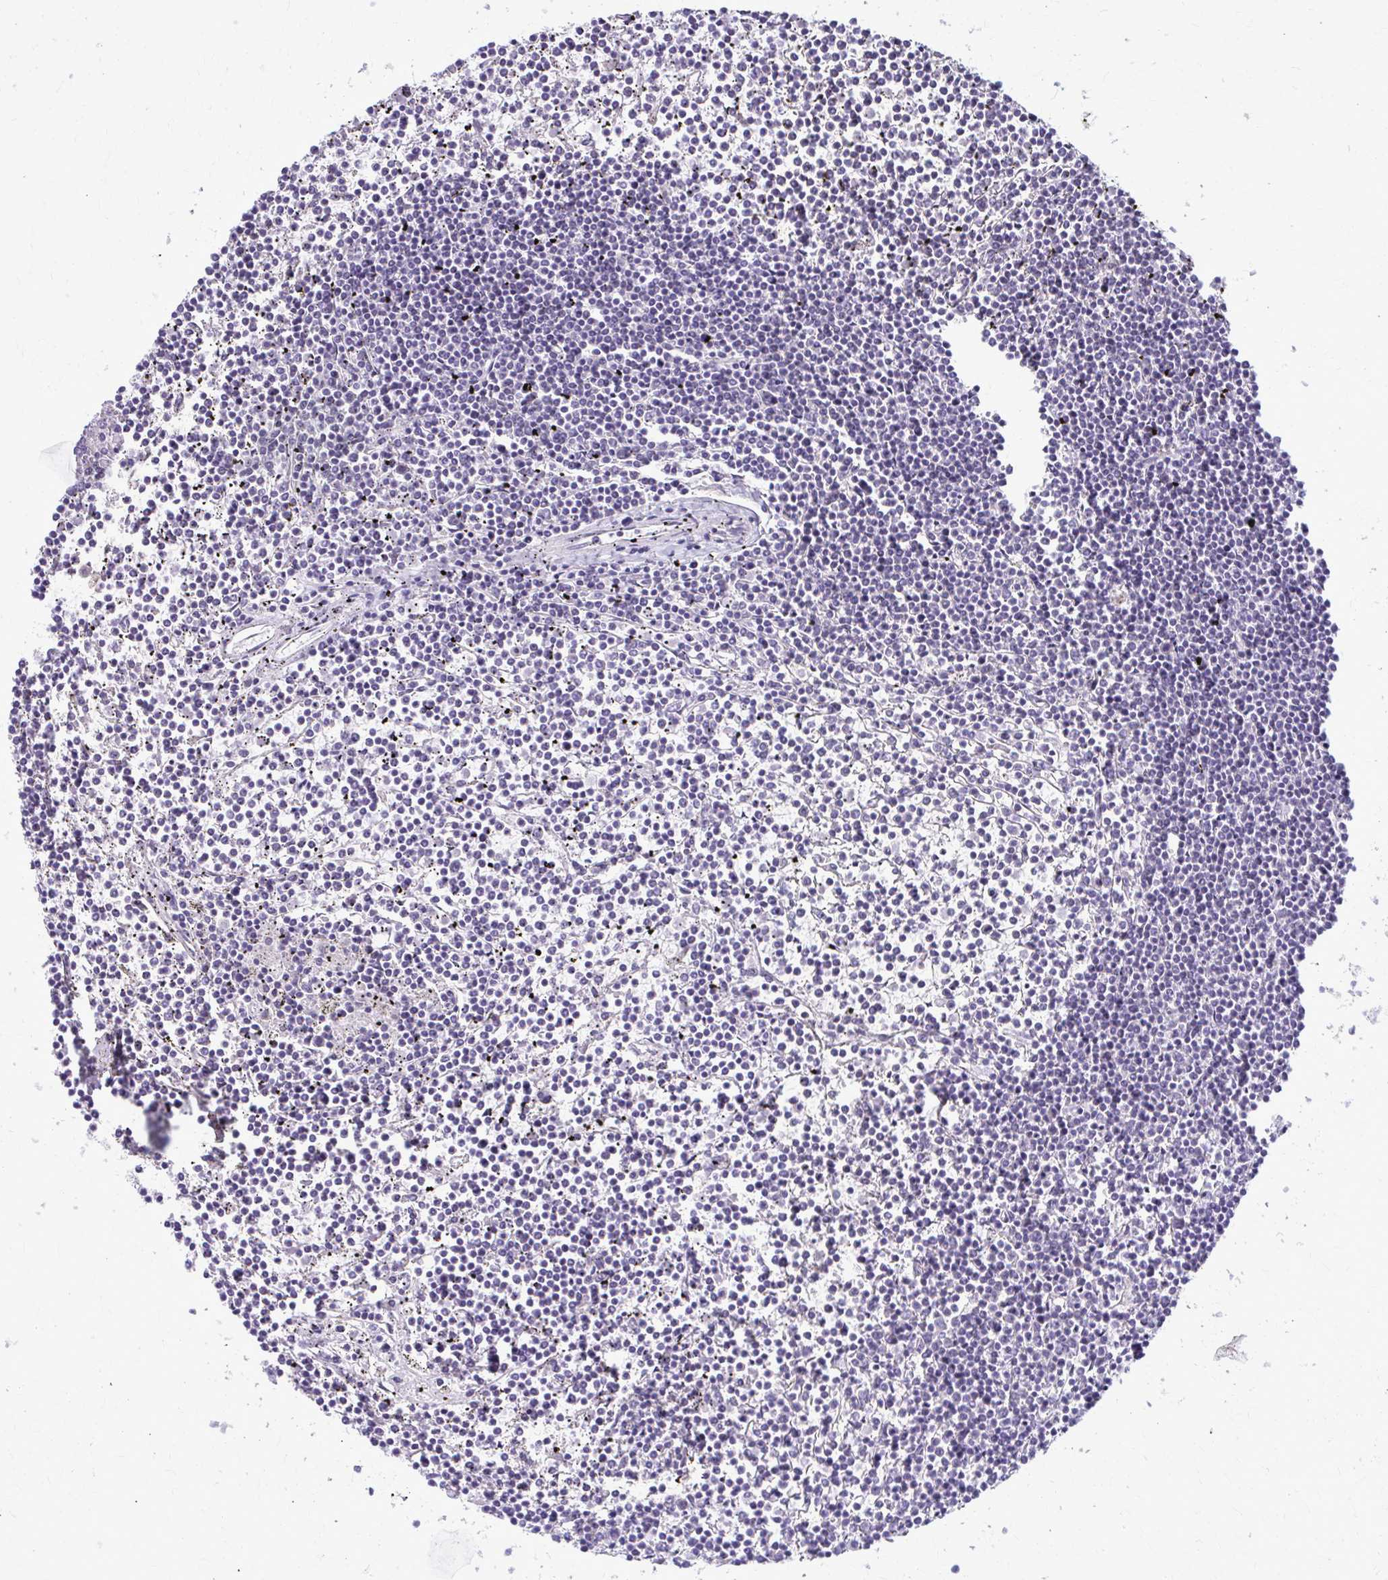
{"staining": {"intensity": "negative", "quantity": "none", "location": "none"}, "tissue": "lymphoma", "cell_type": "Tumor cells", "image_type": "cancer", "snomed": [{"axis": "morphology", "description": "Malignant lymphoma, non-Hodgkin's type, Low grade"}, {"axis": "topography", "description": "Spleen"}], "caption": "The immunohistochemistry (IHC) image has no significant positivity in tumor cells of lymphoma tissue.", "gene": "MAF1", "patient": {"sex": "female", "age": 19}}